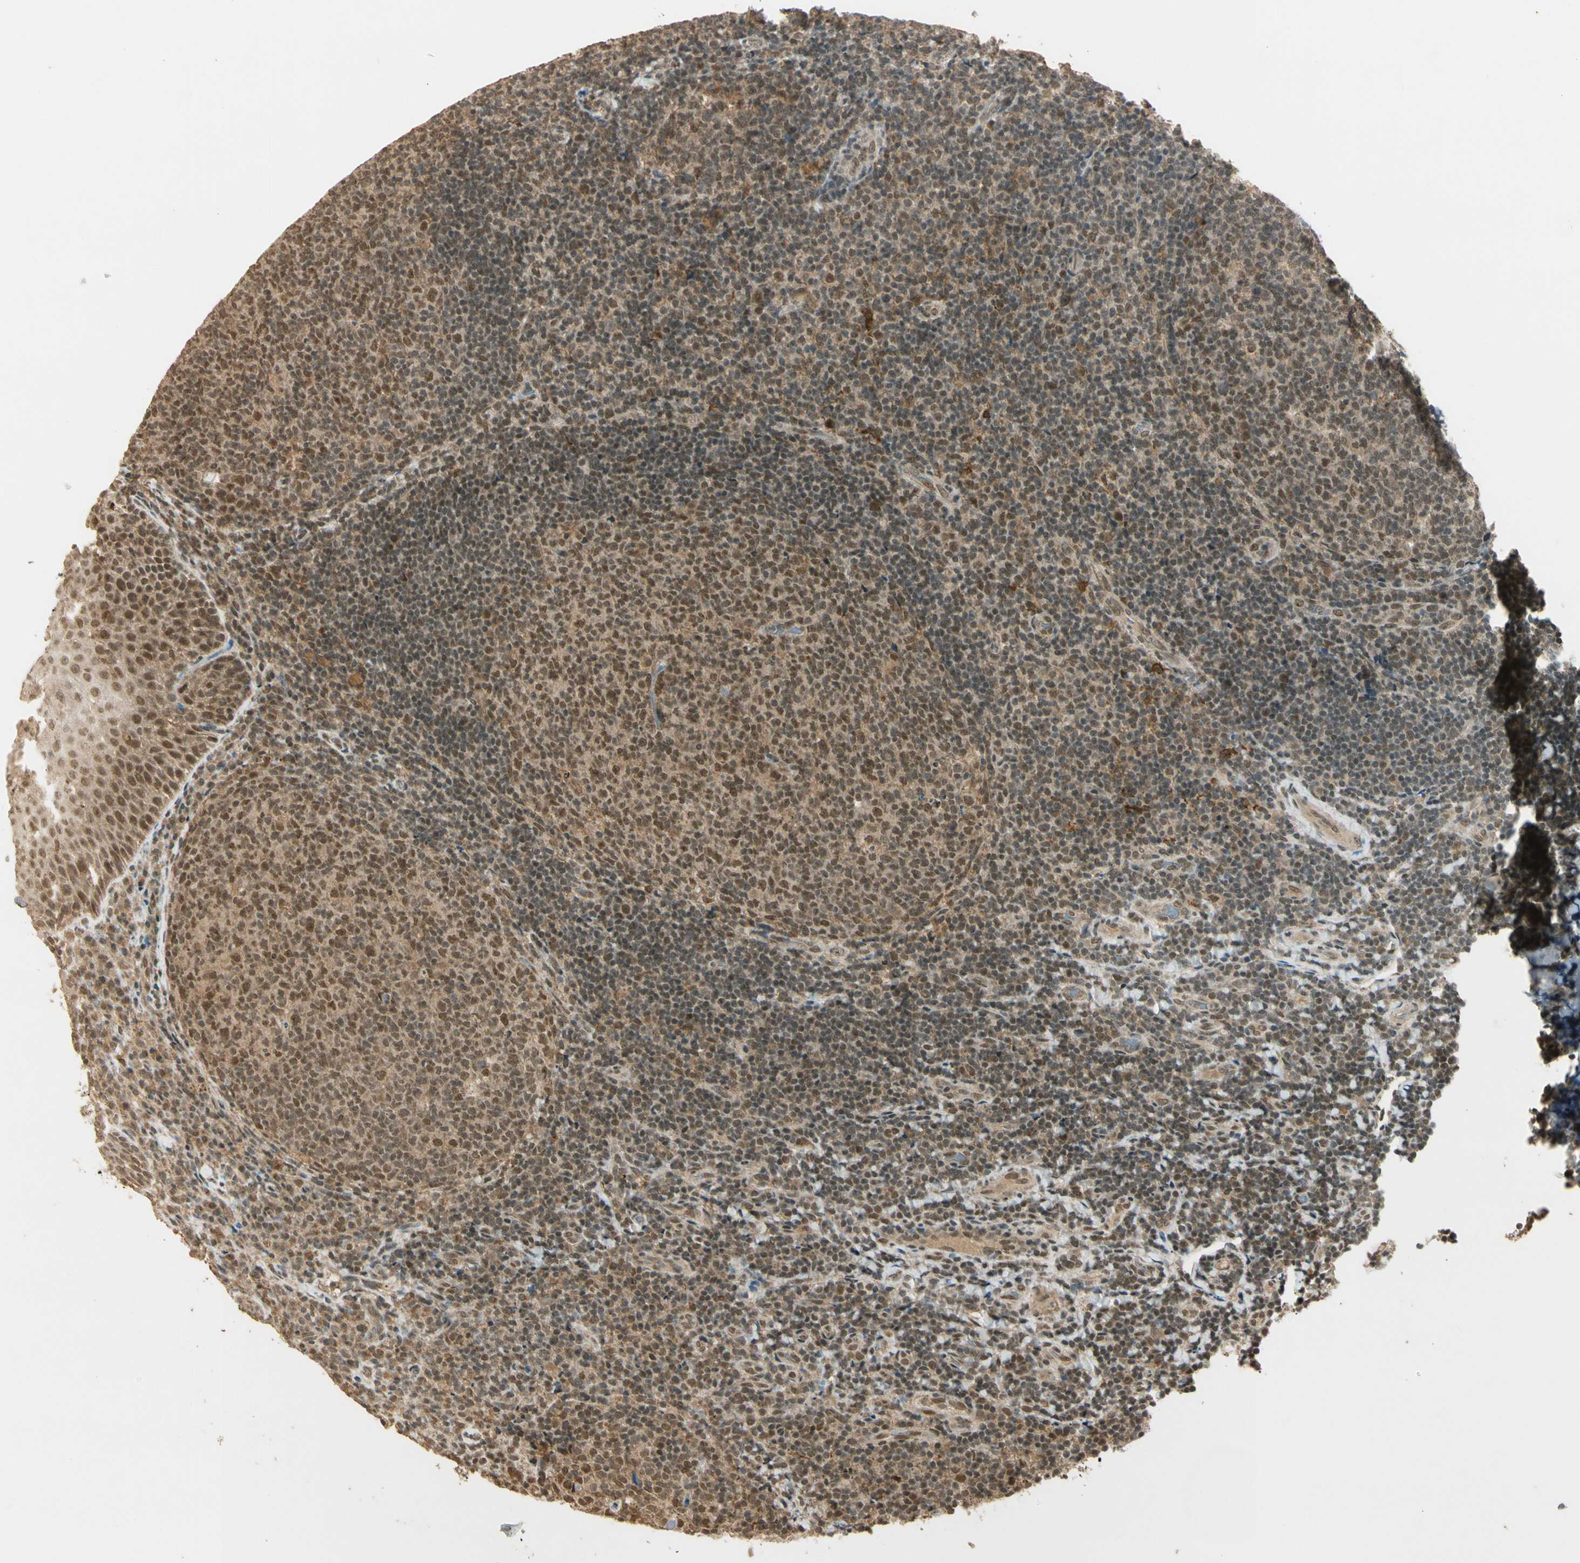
{"staining": {"intensity": "moderate", "quantity": ">75%", "location": "cytoplasmic/membranous,nuclear"}, "tissue": "tonsil", "cell_type": "Germinal center cells", "image_type": "normal", "snomed": [{"axis": "morphology", "description": "Normal tissue, NOS"}, {"axis": "topography", "description": "Tonsil"}], "caption": "A high-resolution photomicrograph shows immunohistochemistry (IHC) staining of unremarkable tonsil, which demonstrates moderate cytoplasmic/membranous,nuclear staining in approximately >75% of germinal center cells.", "gene": "ZNF135", "patient": {"sex": "male", "age": 17}}